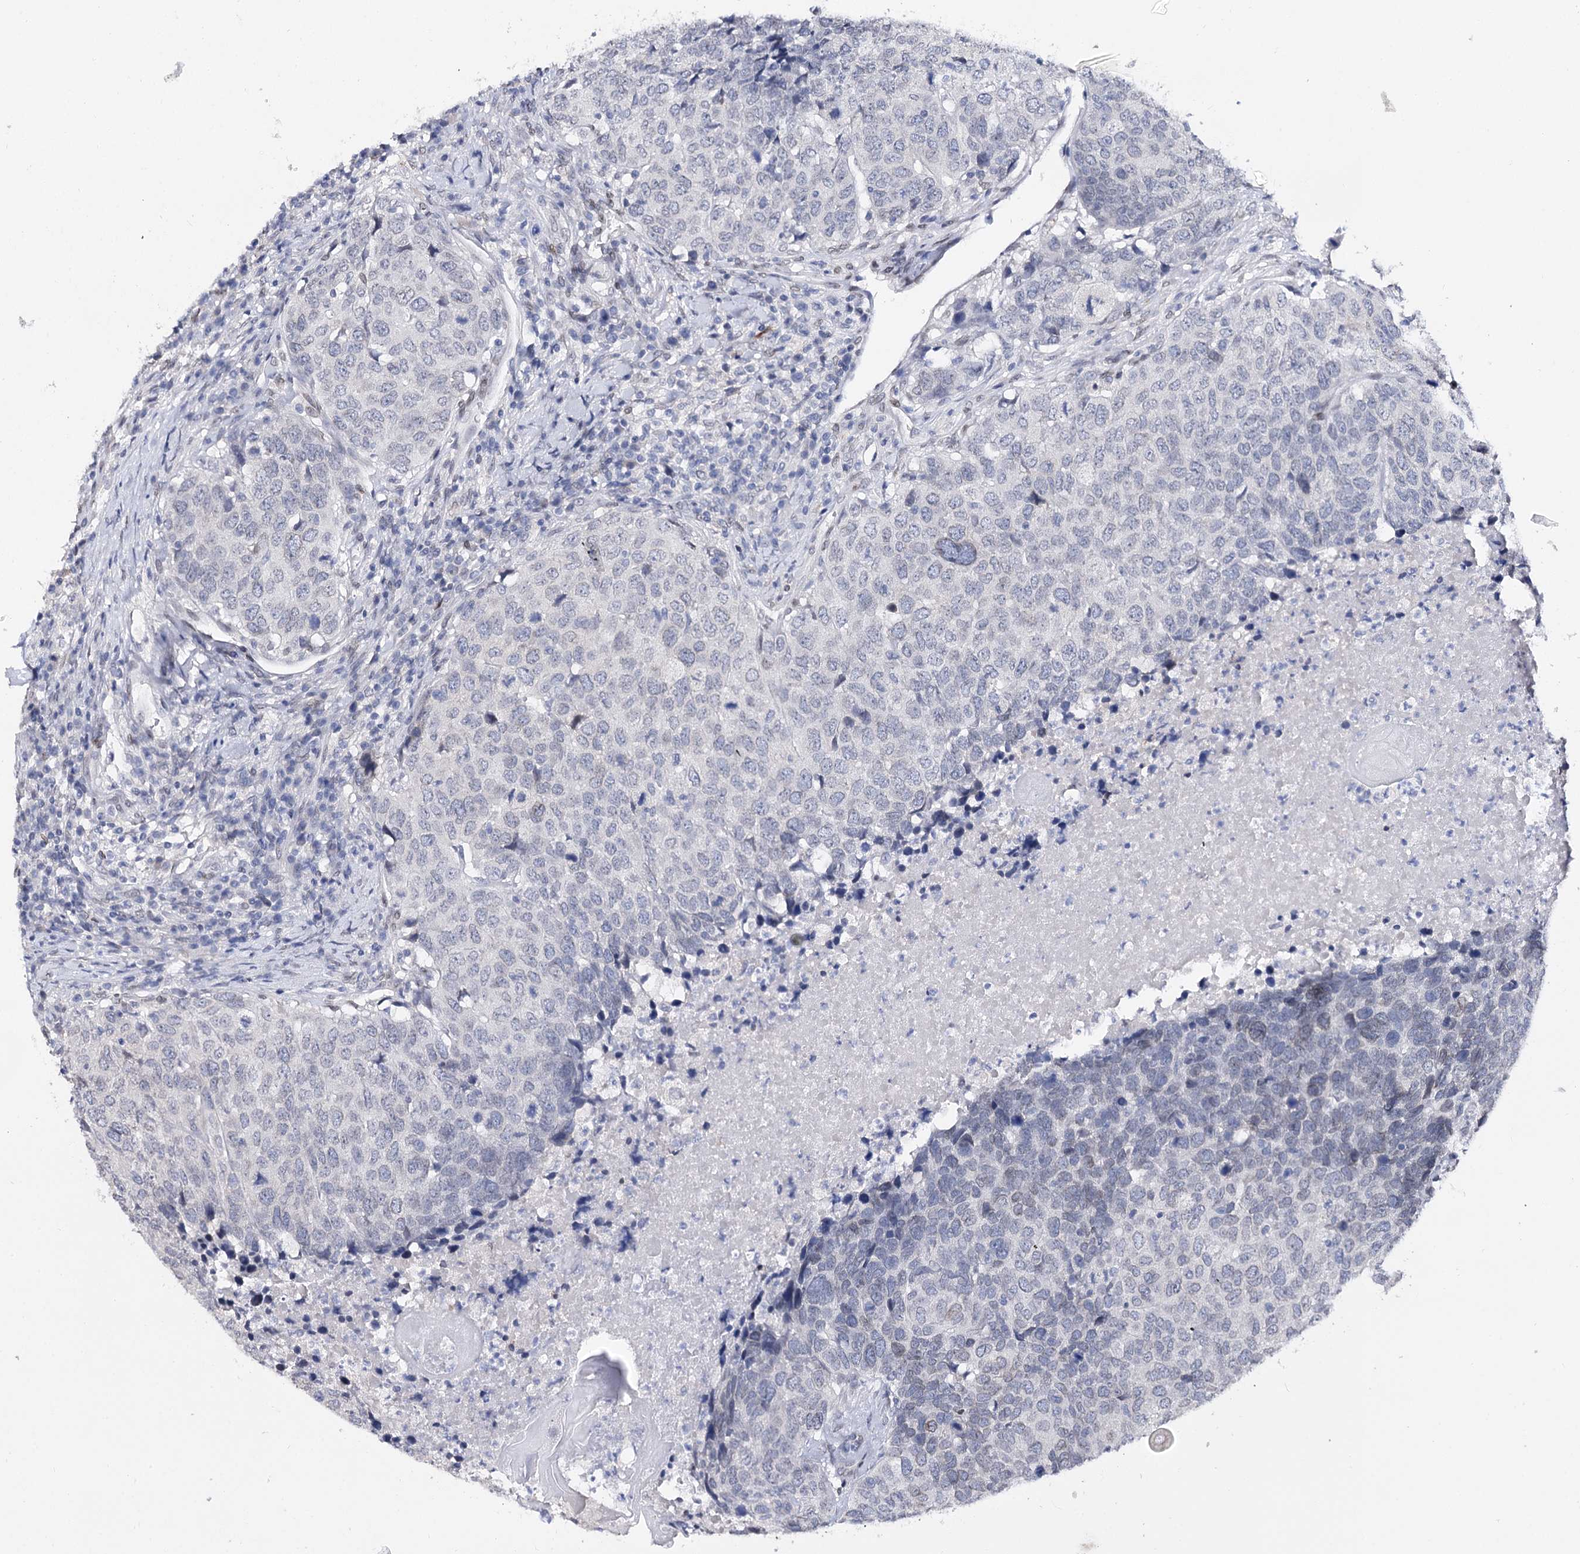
{"staining": {"intensity": "negative", "quantity": "none", "location": "none"}, "tissue": "head and neck cancer", "cell_type": "Tumor cells", "image_type": "cancer", "snomed": [{"axis": "morphology", "description": "Squamous cell carcinoma, NOS"}, {"axis": "topography", "description": "Head-Neck"}], "caption": "Immunohistochemistry micrograph of human squamous cell carcinoma (head and neck) stained for a protein (brown), which reveals no expression in tumor cells. Nuclei are stained in blue.", "gene": "TMEM201", "patient": {"sex": "male", "age": 66}}